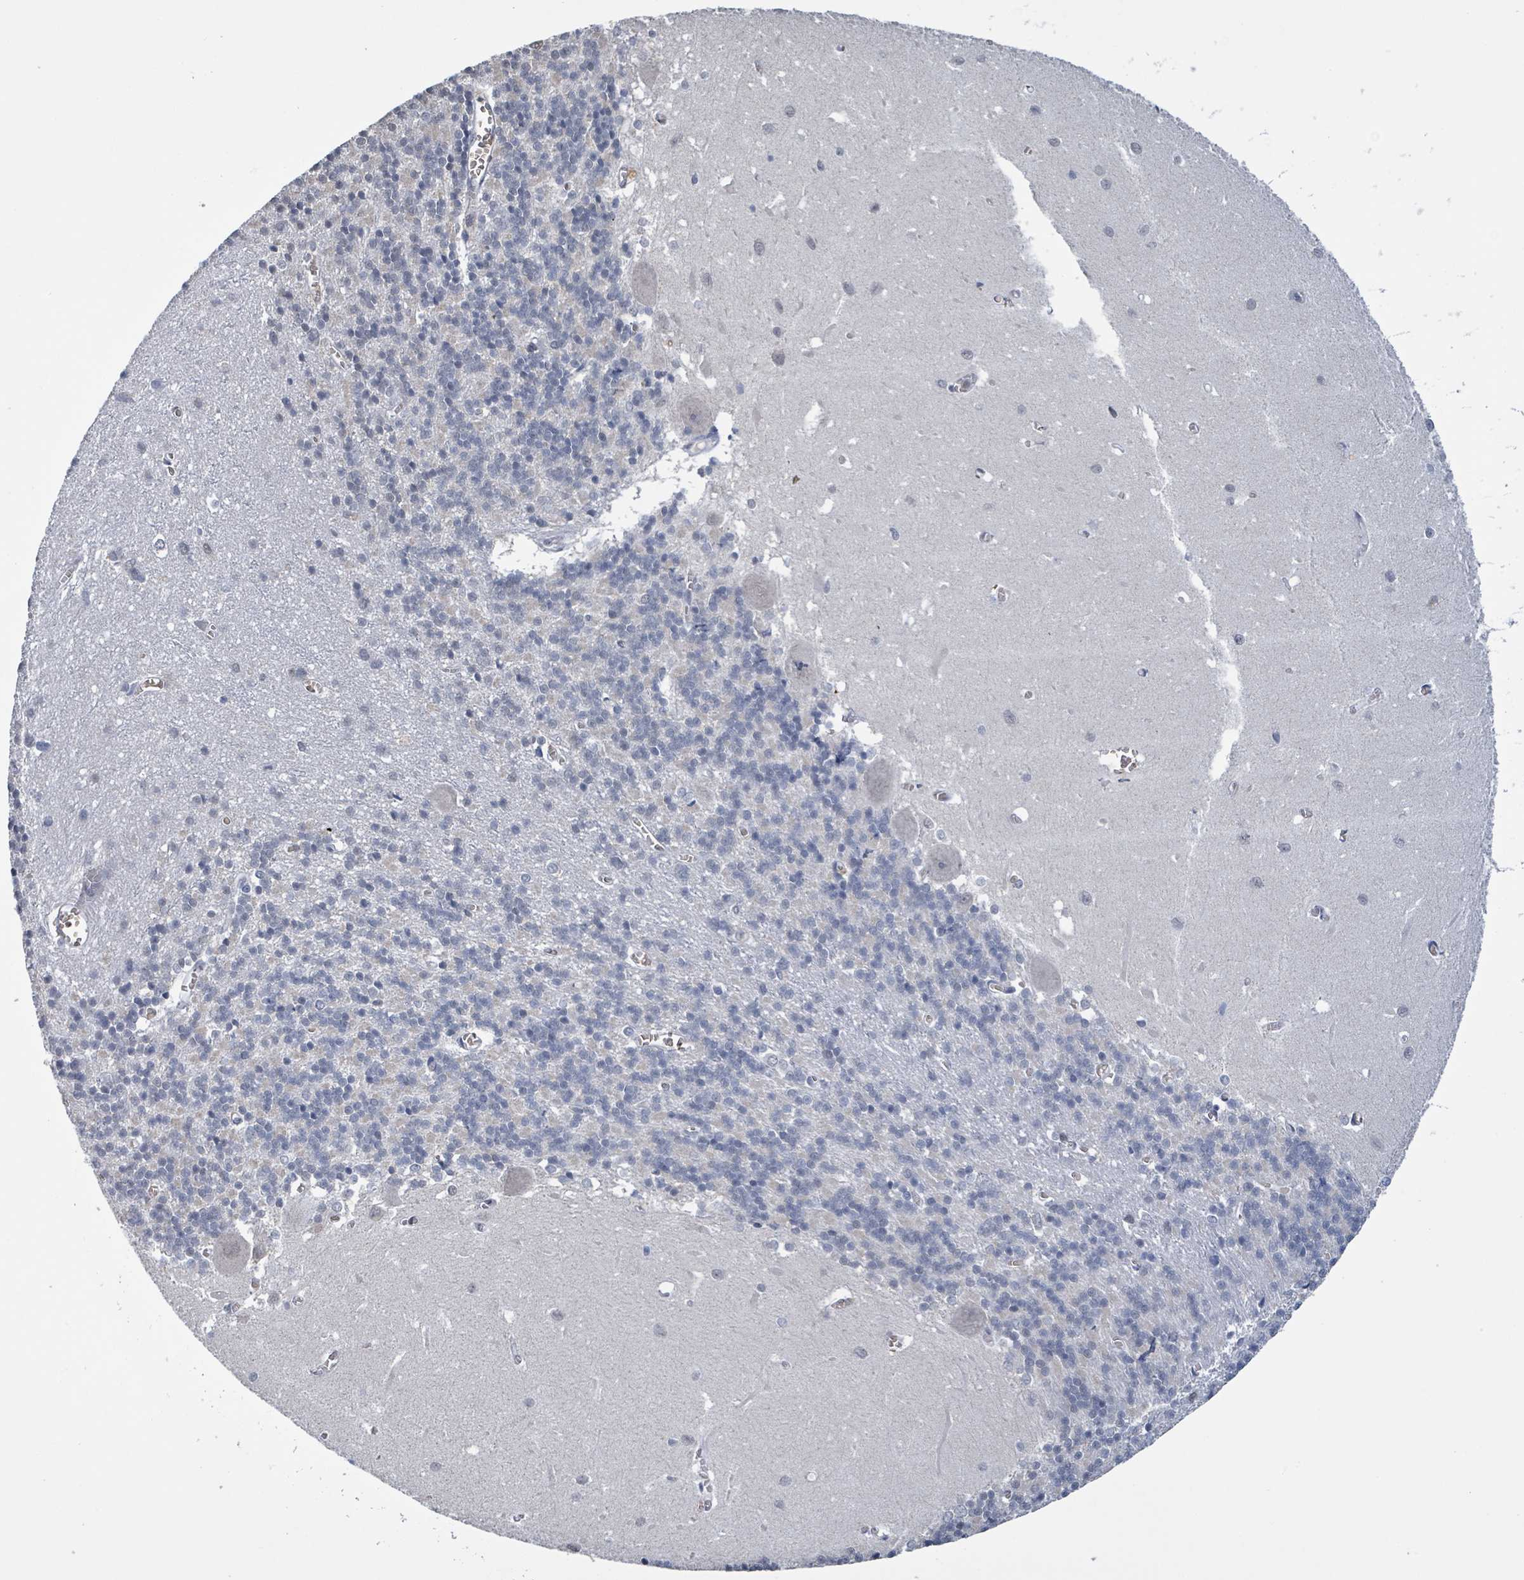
{"staining": {"intensity": "negative", "quantity": "none", "location": "none"}, "tissue": "cerebellum", "cell_type": "Cells in granular layer", "image_type": "normal", "snomed": [{"axis": "morphology", "description": "Normal tissue, NOS"}, {"axis": "topography", "description": "Cerebellum"}], "caption": "This is an IHC histopathology image of normal human cerebellum. There is no expression in cells in granular layer.", "gene": "SEBOX", "patient": {"sex": "male", "age": 37}}